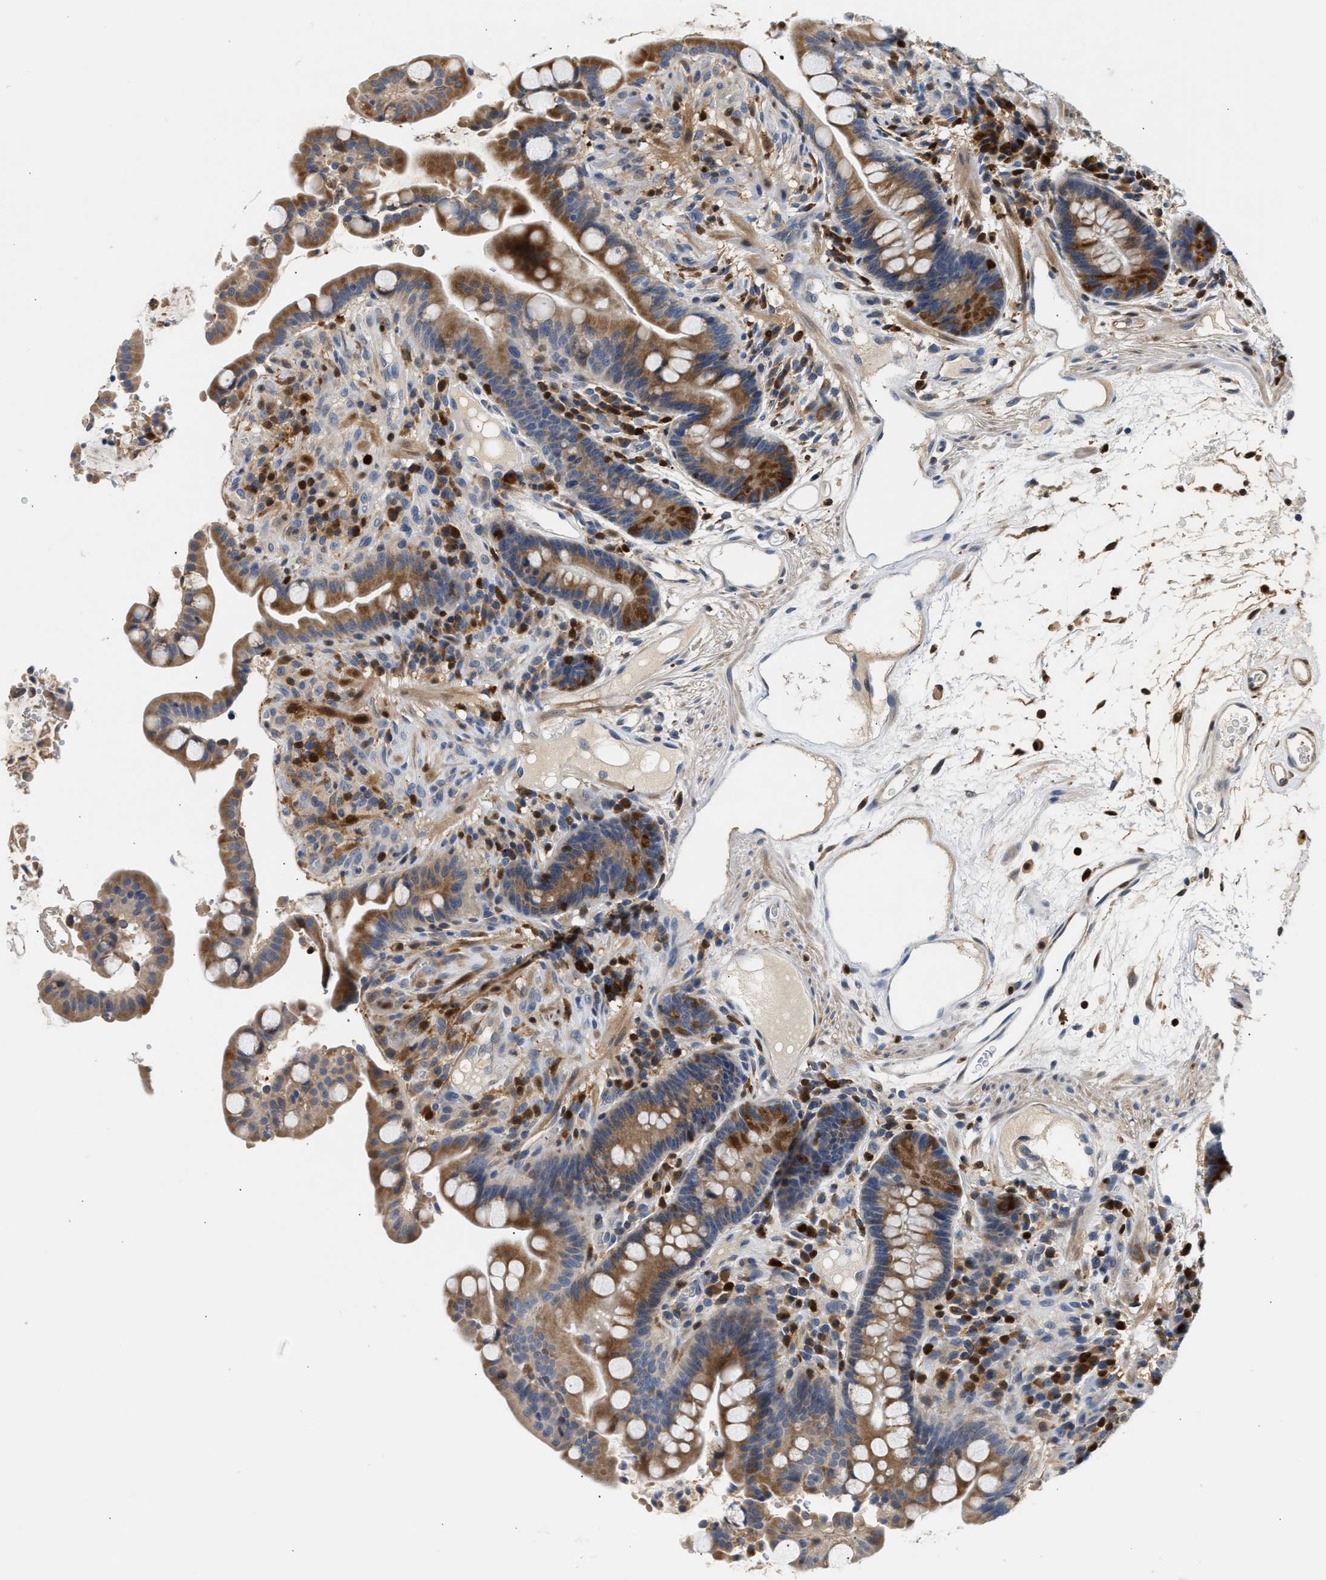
{"staining": {"intensity": "moderate", "quantity": ">75%", "location": "cytoplasmic/membranous,nuclear"}, "tissue": "colon", "cell_type": "Endothelial cells", "image_type": "normal", "snomed": [{"axis": "morphology", "description": "Normal tissue, NOS"}, {"axis": "topography", "description": "Colon"}], "caption": "Protein analysis of benign colon displays moderate cytoplasmic/membranous,nuclear positivity in about >75% of endothelial cells.", "gene": "SLIT2", "patient": {"sex": "male", "age": 73}}